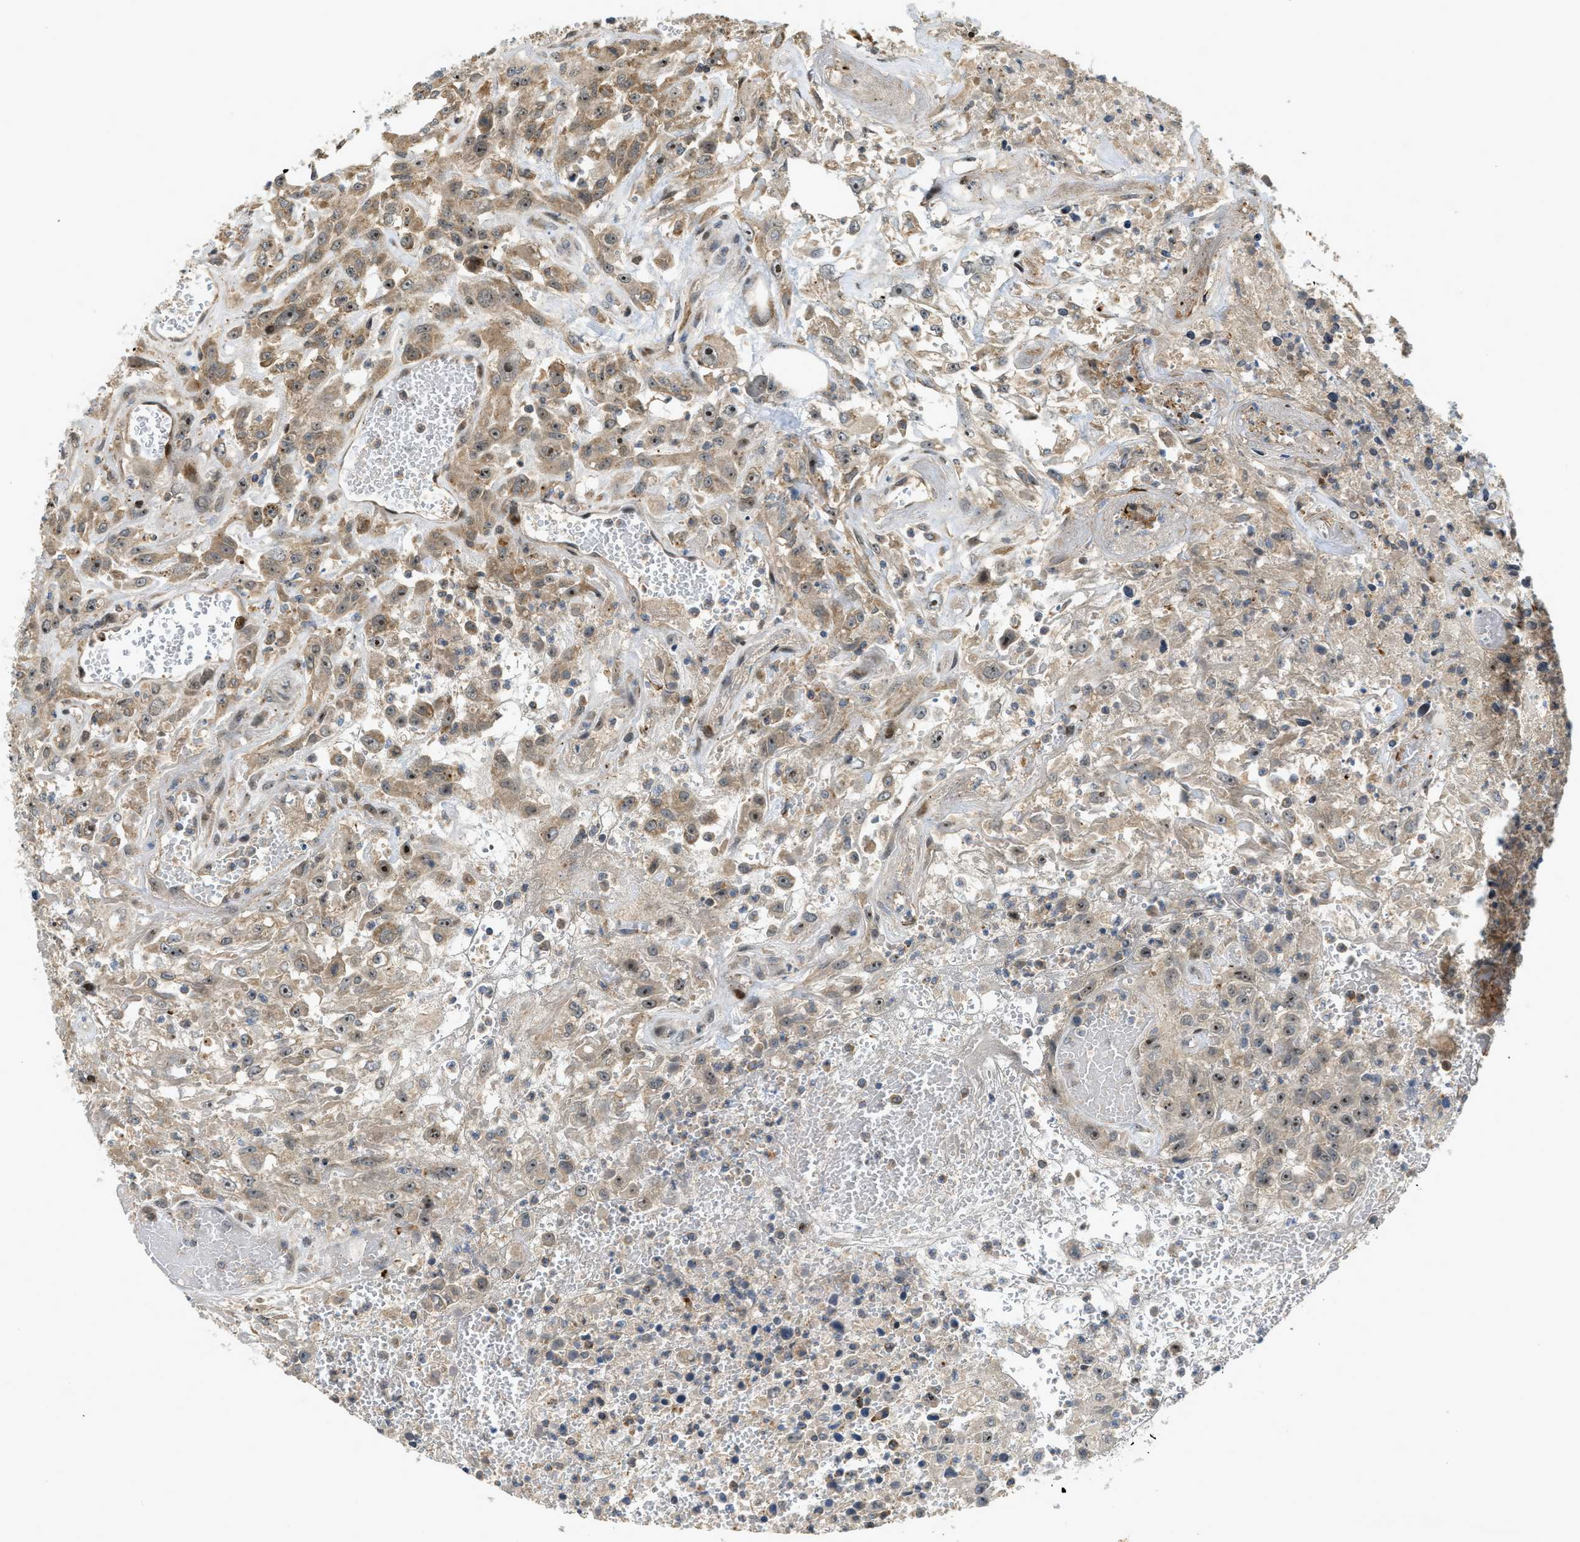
{"staining": {"intensity": "moderate", "quantity": ">75%", "location": "cytoplasmic/membranous,nuclear"}, "tissue": "urothelial cancer", "cell_type": "Tumor cells", "image_type": "cancer", "snomed": [{"axis": "morphology", "description": "Urothelial carcinoma, High grade"}, {"axis": "topography", "description": "Urinary bladder"}], "caption": "This is an image of IHC staining of urothelial carcinoma (high-grade), which shows moderate expression in the cytoplasmic/membranous and nuclear of tumor cells.", "gene": "TRAPPC14", "patient": {"sex": "male", "age": 46}}